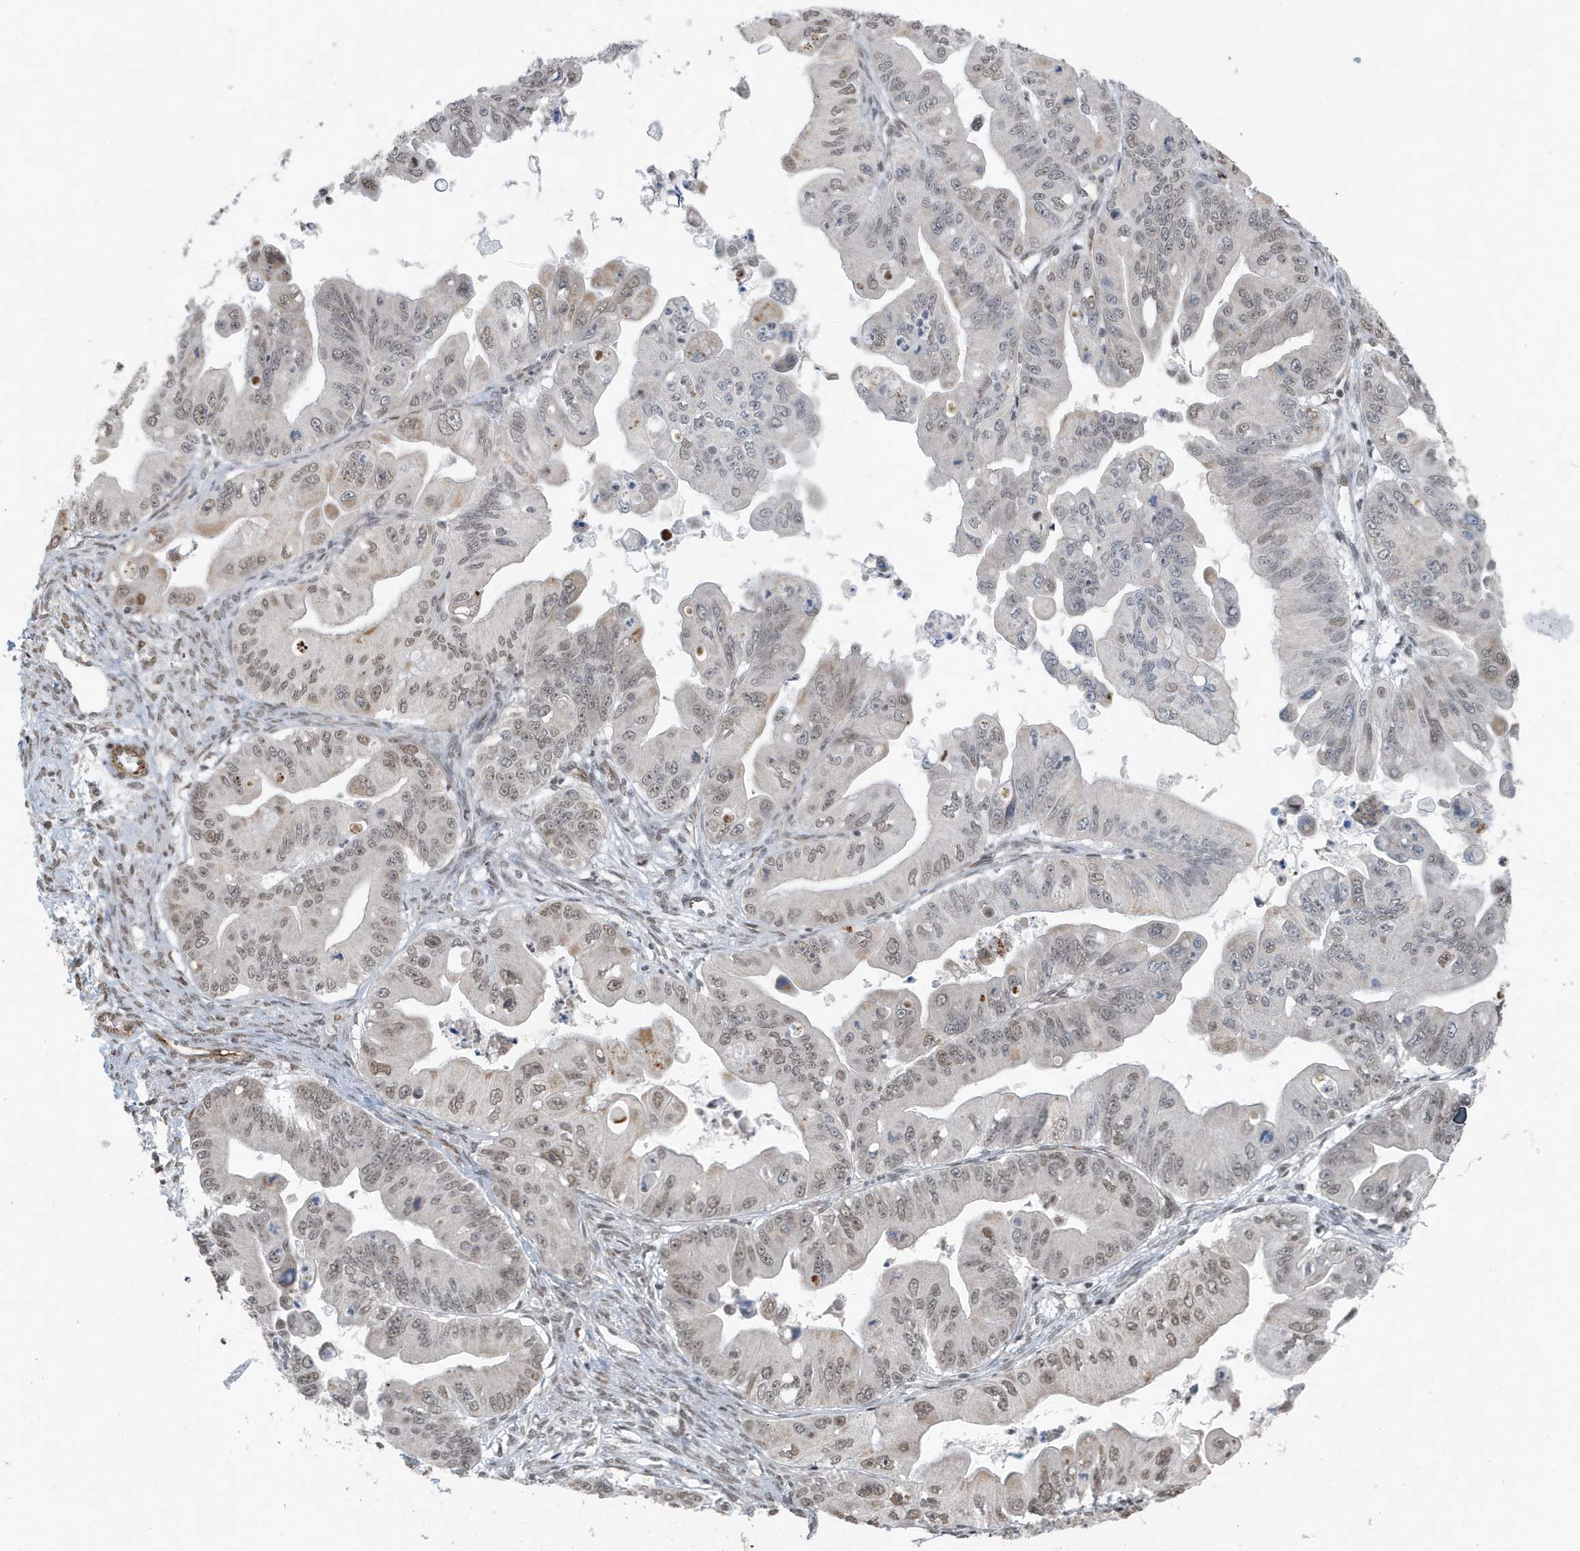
{"staining": {"intensity": "weak", "quantity": "<25%", "location": "nuclear"}, "tissue": "ovarian cancer", "cell_type": "Tumor cells", "image_type": "cancer", "snomed": [{"axis": "morphology", "description": "Cystadenocarcinoma, mucinous, NOS"}, {"axis": "topography", "description": "Ovary"}], "caption": "IHC of human mucinous cystadenocarcinoma (ovarian) demonstrates no expression in tumor cells.", "gene": "CHCHD4", "patient": {"sex": "female", "age": 71}}